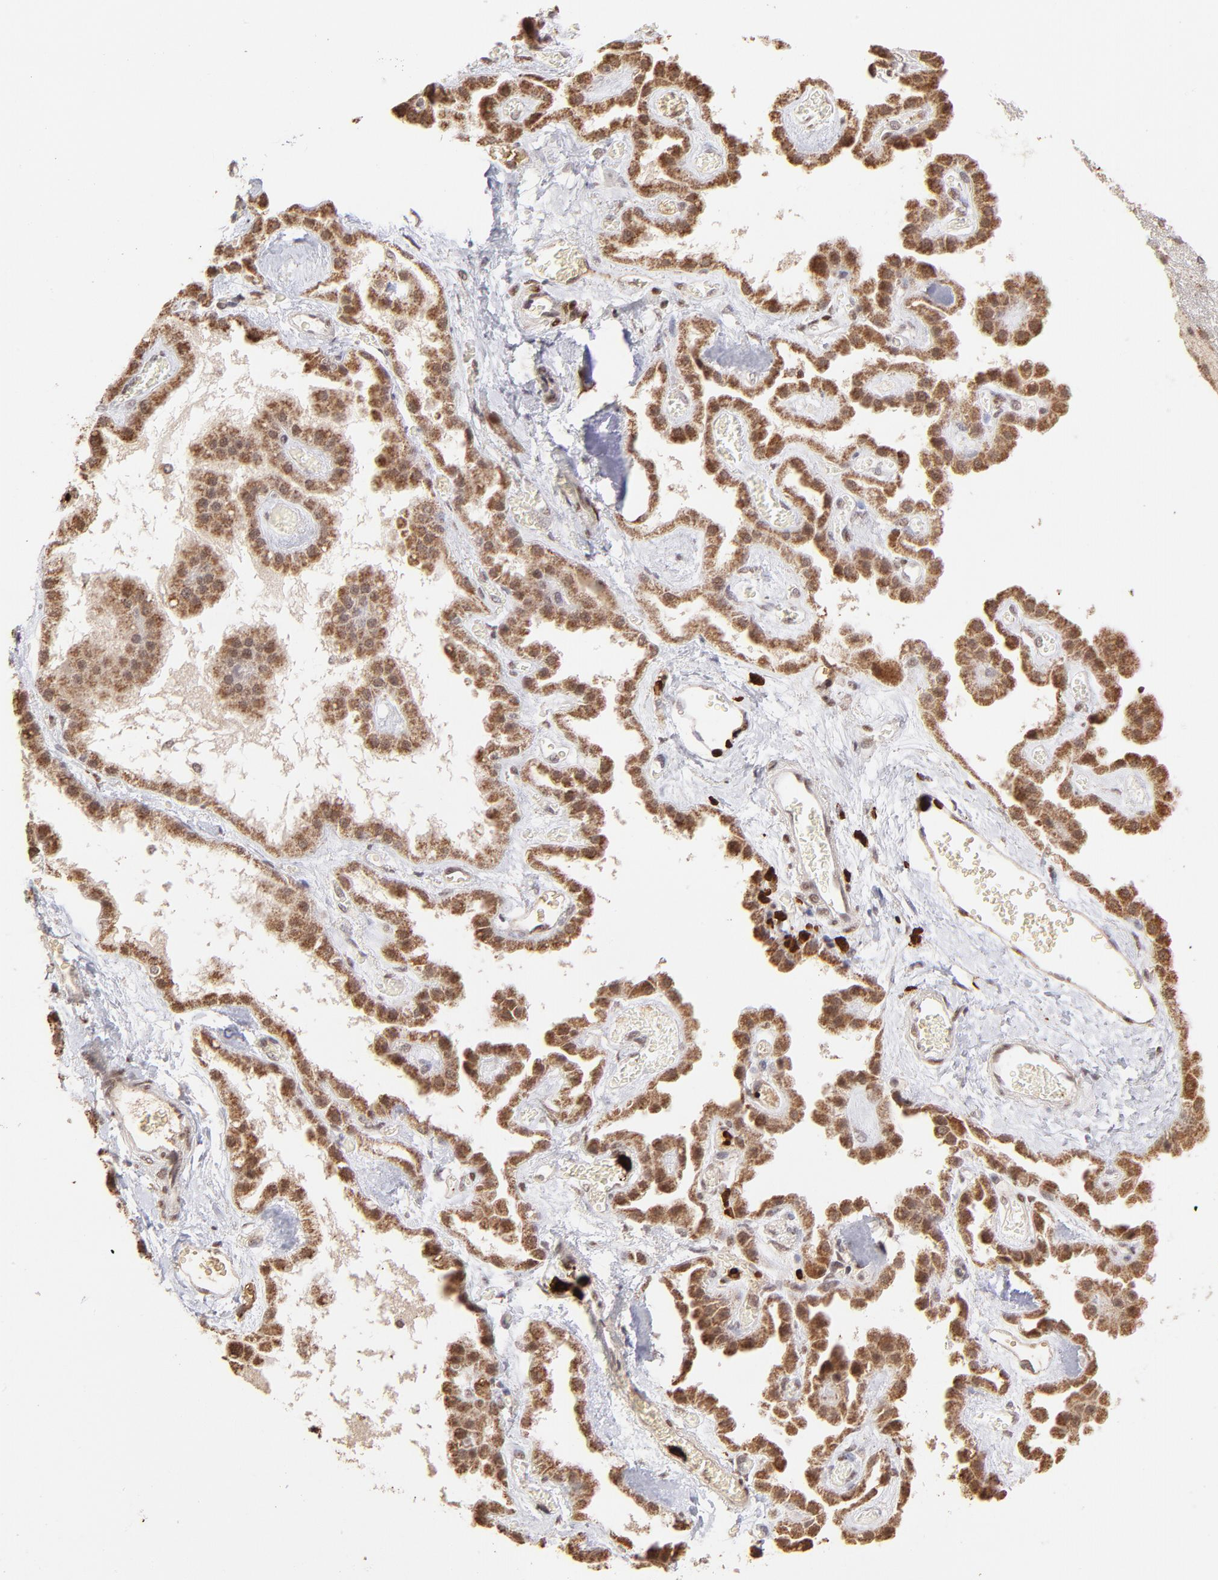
{"staining": {"intensity": "moderate", "quantity": ">75%", "location": "nuclear"}, "tissue": "hippocampus", "cell_type": "Glial cells", "image_type": "normal", "snomed": [{"axis": "morphology", "description": "Normal tissue, NOS"}, {"axis": "topography", "description": "Hippocampus"}], "caption": "Immunohistochemistry (IHC) of unremarkable hippocampus displays medium levels of moderate nuclear expression in approximately >75% of glial cells. (brown staining indicates protein expression, while blue staining denotes nuclei).", "gene": "ZFX", "patient": {"sex": "female", "age": 19}}